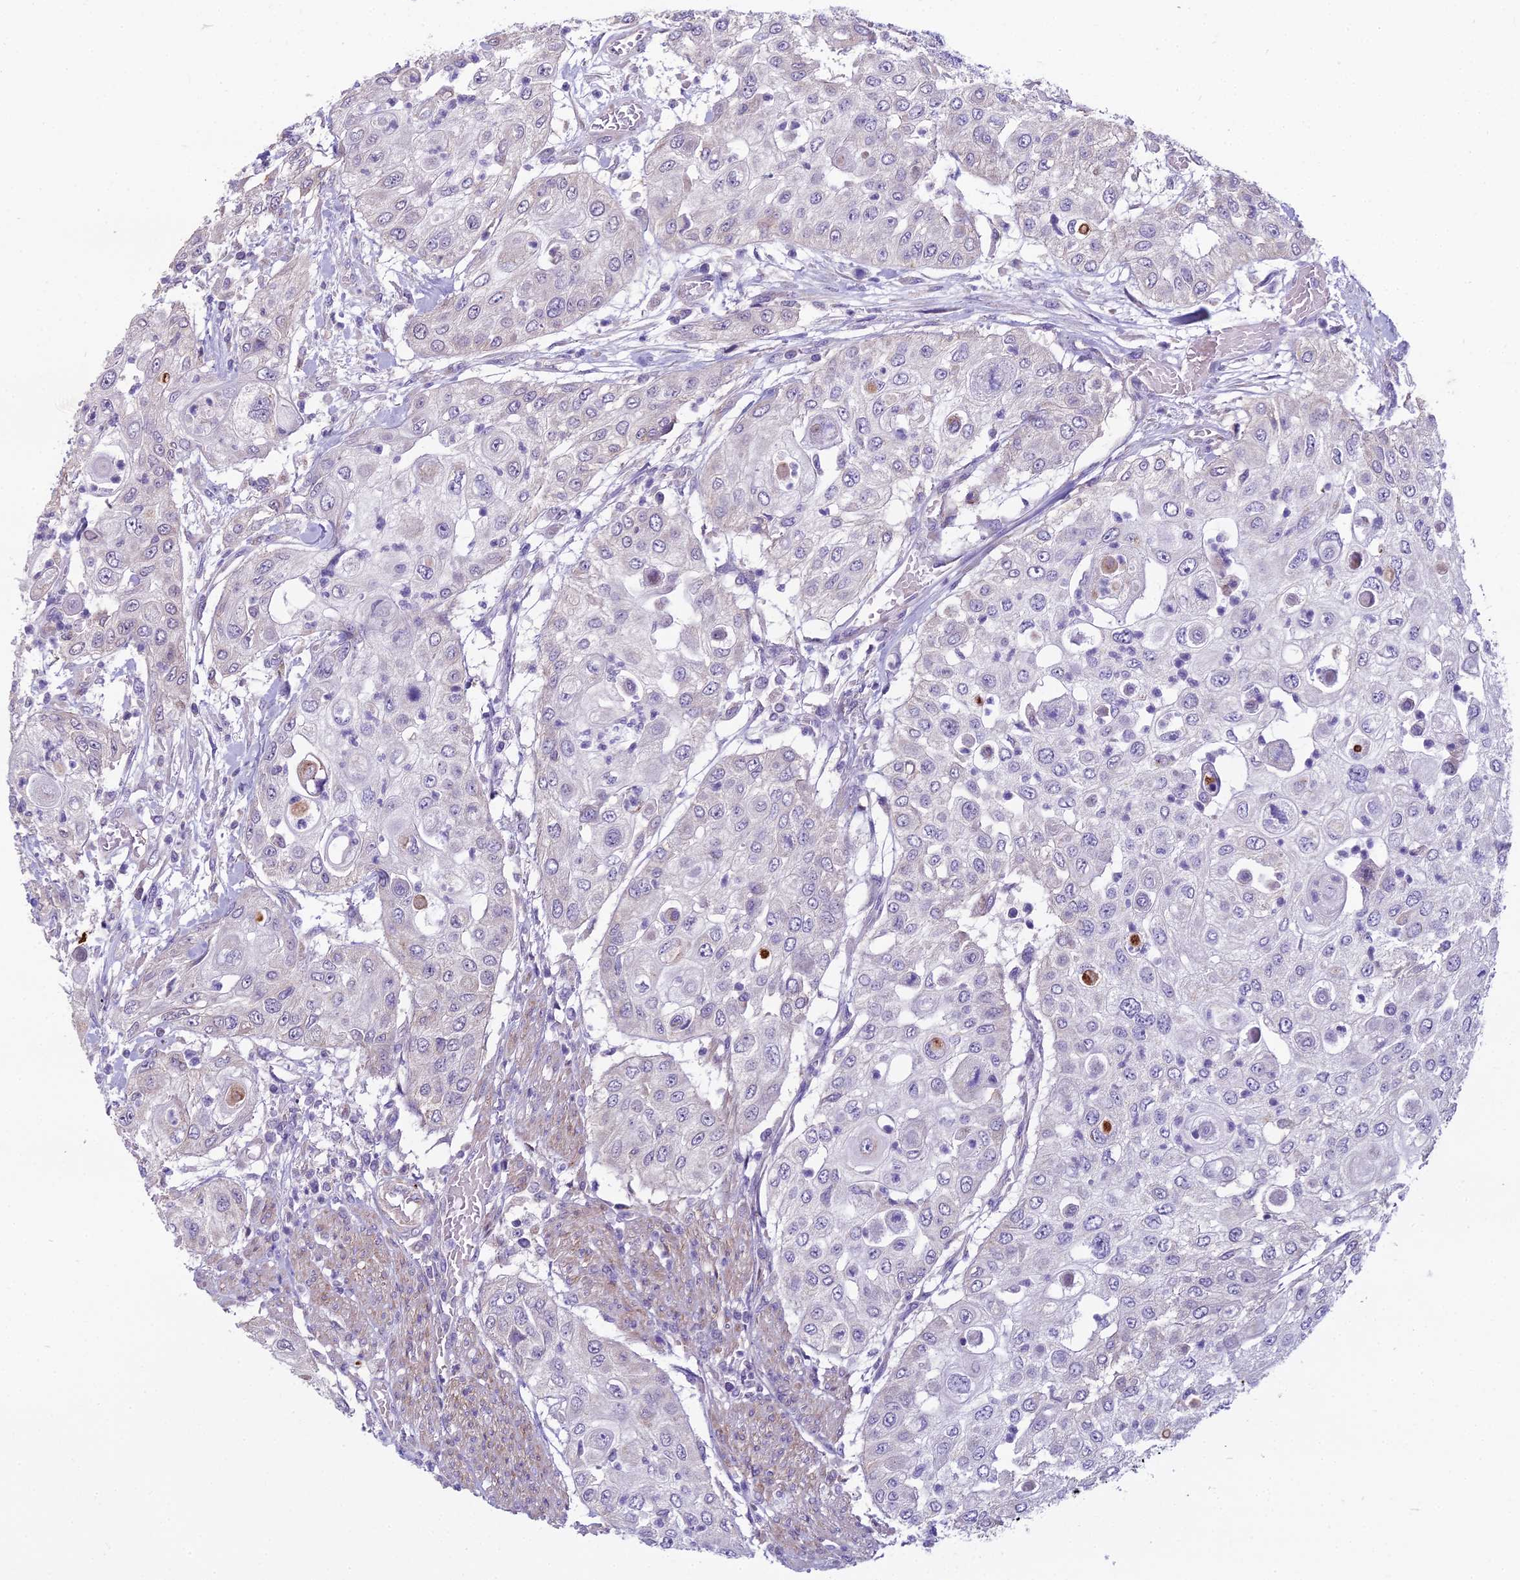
{"staining": {"intensity": "negative", "quantity": "none", "location": "none"}, "tissue": "urothelial cancer", "cell_type": "Tumor cells", "image_type": "cancer", "snomed": [{"axis": "morphology", "description": "Urothelial carcinoma, High grade"}, {"axis": "topography", "description": "Urinary bladder"}], "caption": "An immunohistochemistry (IHC) histopathology image of urothelial carcinoma (high-grade) is shown. There is no staining in tumor cells of urothelial carcinoma (high-grade).", "gene": "DUS2", "patient": {"sex": "female", "age": 79}}